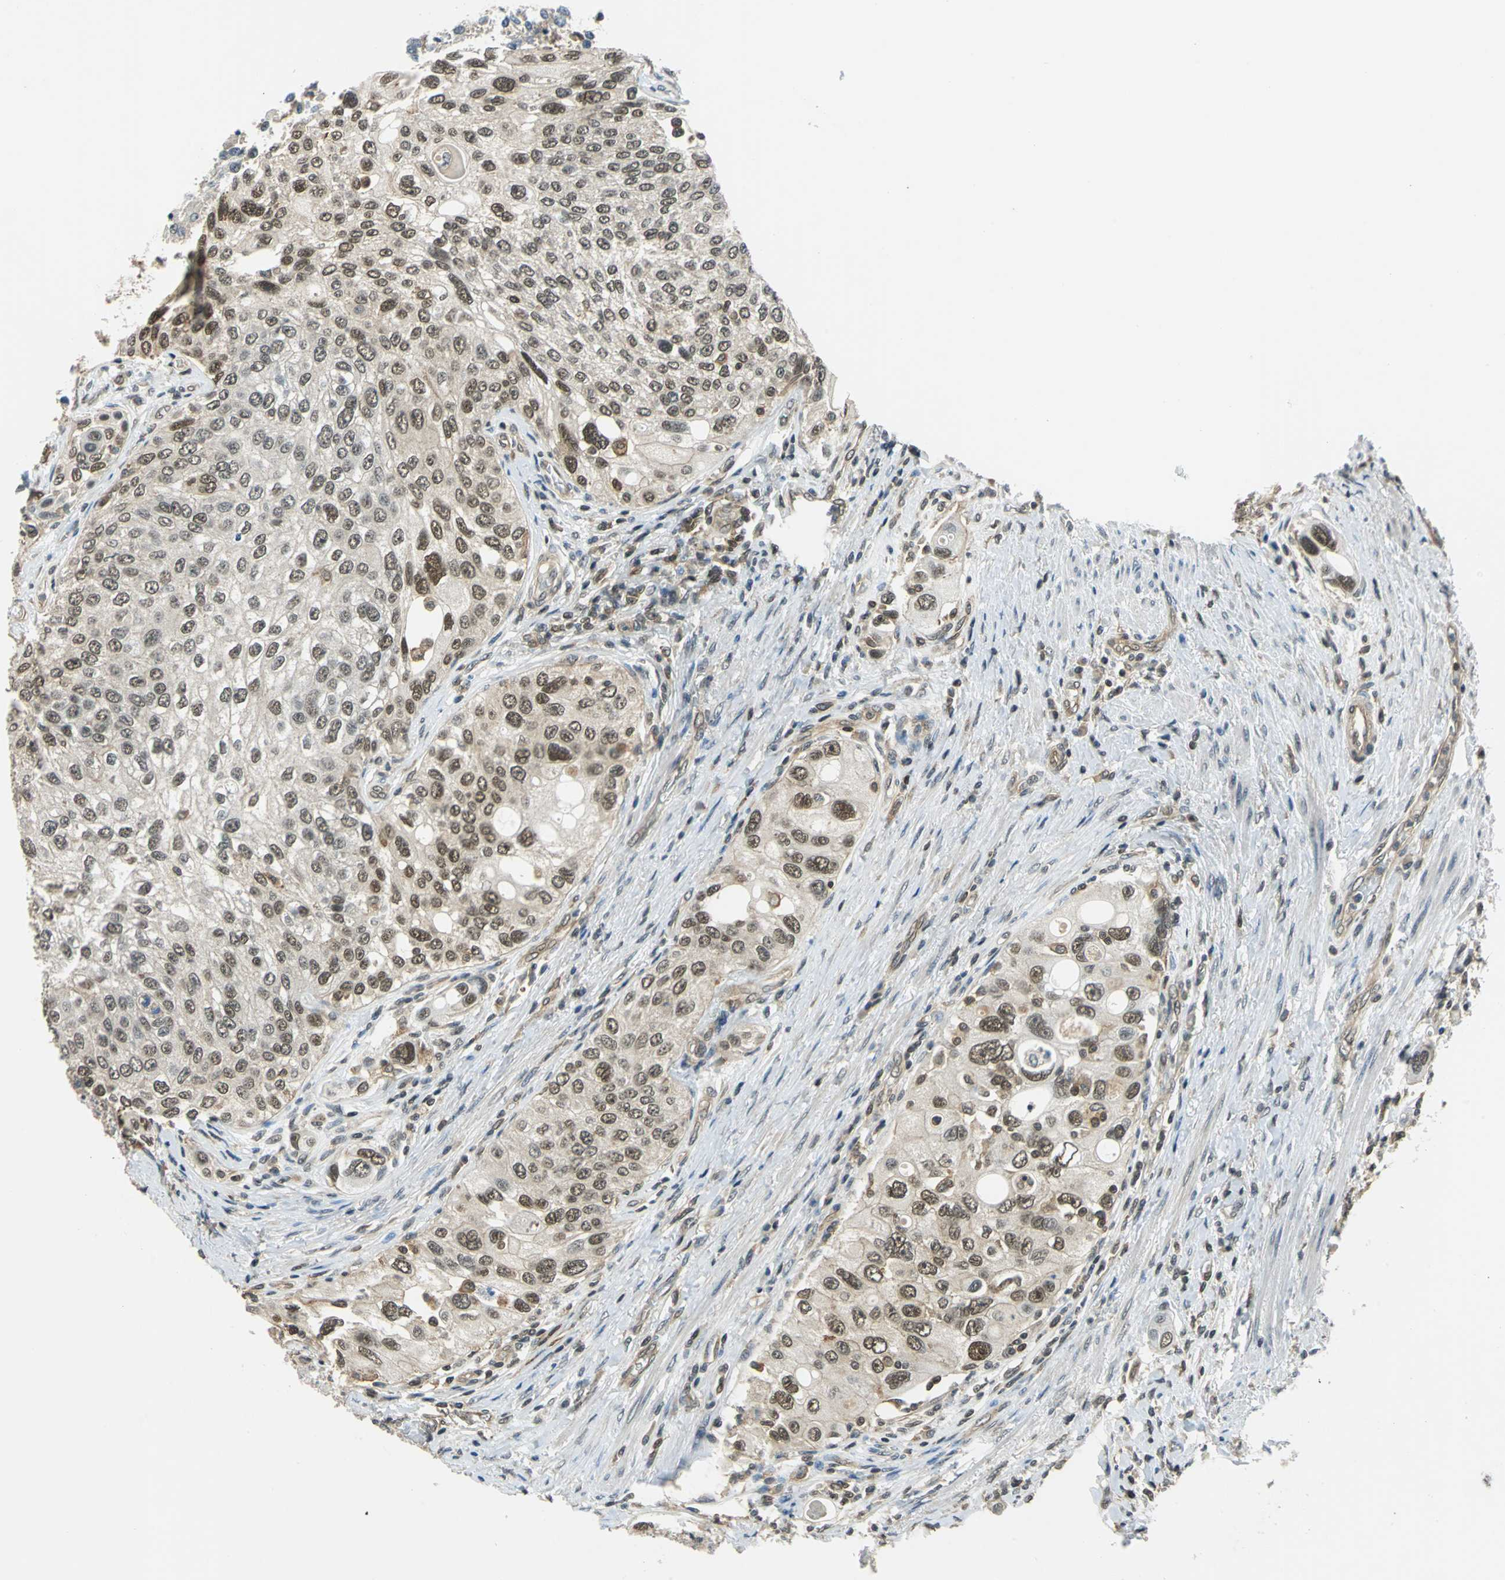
{"staining": {"intensity": "strong", "quantity": ">75%", "location": "cytoplasmic/membranous,nuclear"}, "tissue": "urothelial cancer", "cell_type": "Tumor cells", "image_type": "cancer", "snomed": [{"axis": "morphology", "description": "Urothelial carcinoma, High grade"}, {"axis": "topography", "description": "Urinary bladder"}], "caption": "The immunohistochemical stain highlights strong cytoplasmic/membranous and nuclear positivity in tumor cells of high-grade urothelial carcinoma tissue. (Brightfield microscopy of DAB IHC at high magnification).", "gene": "ARPC3", "patient": {"sex": "female", "age": 56}}